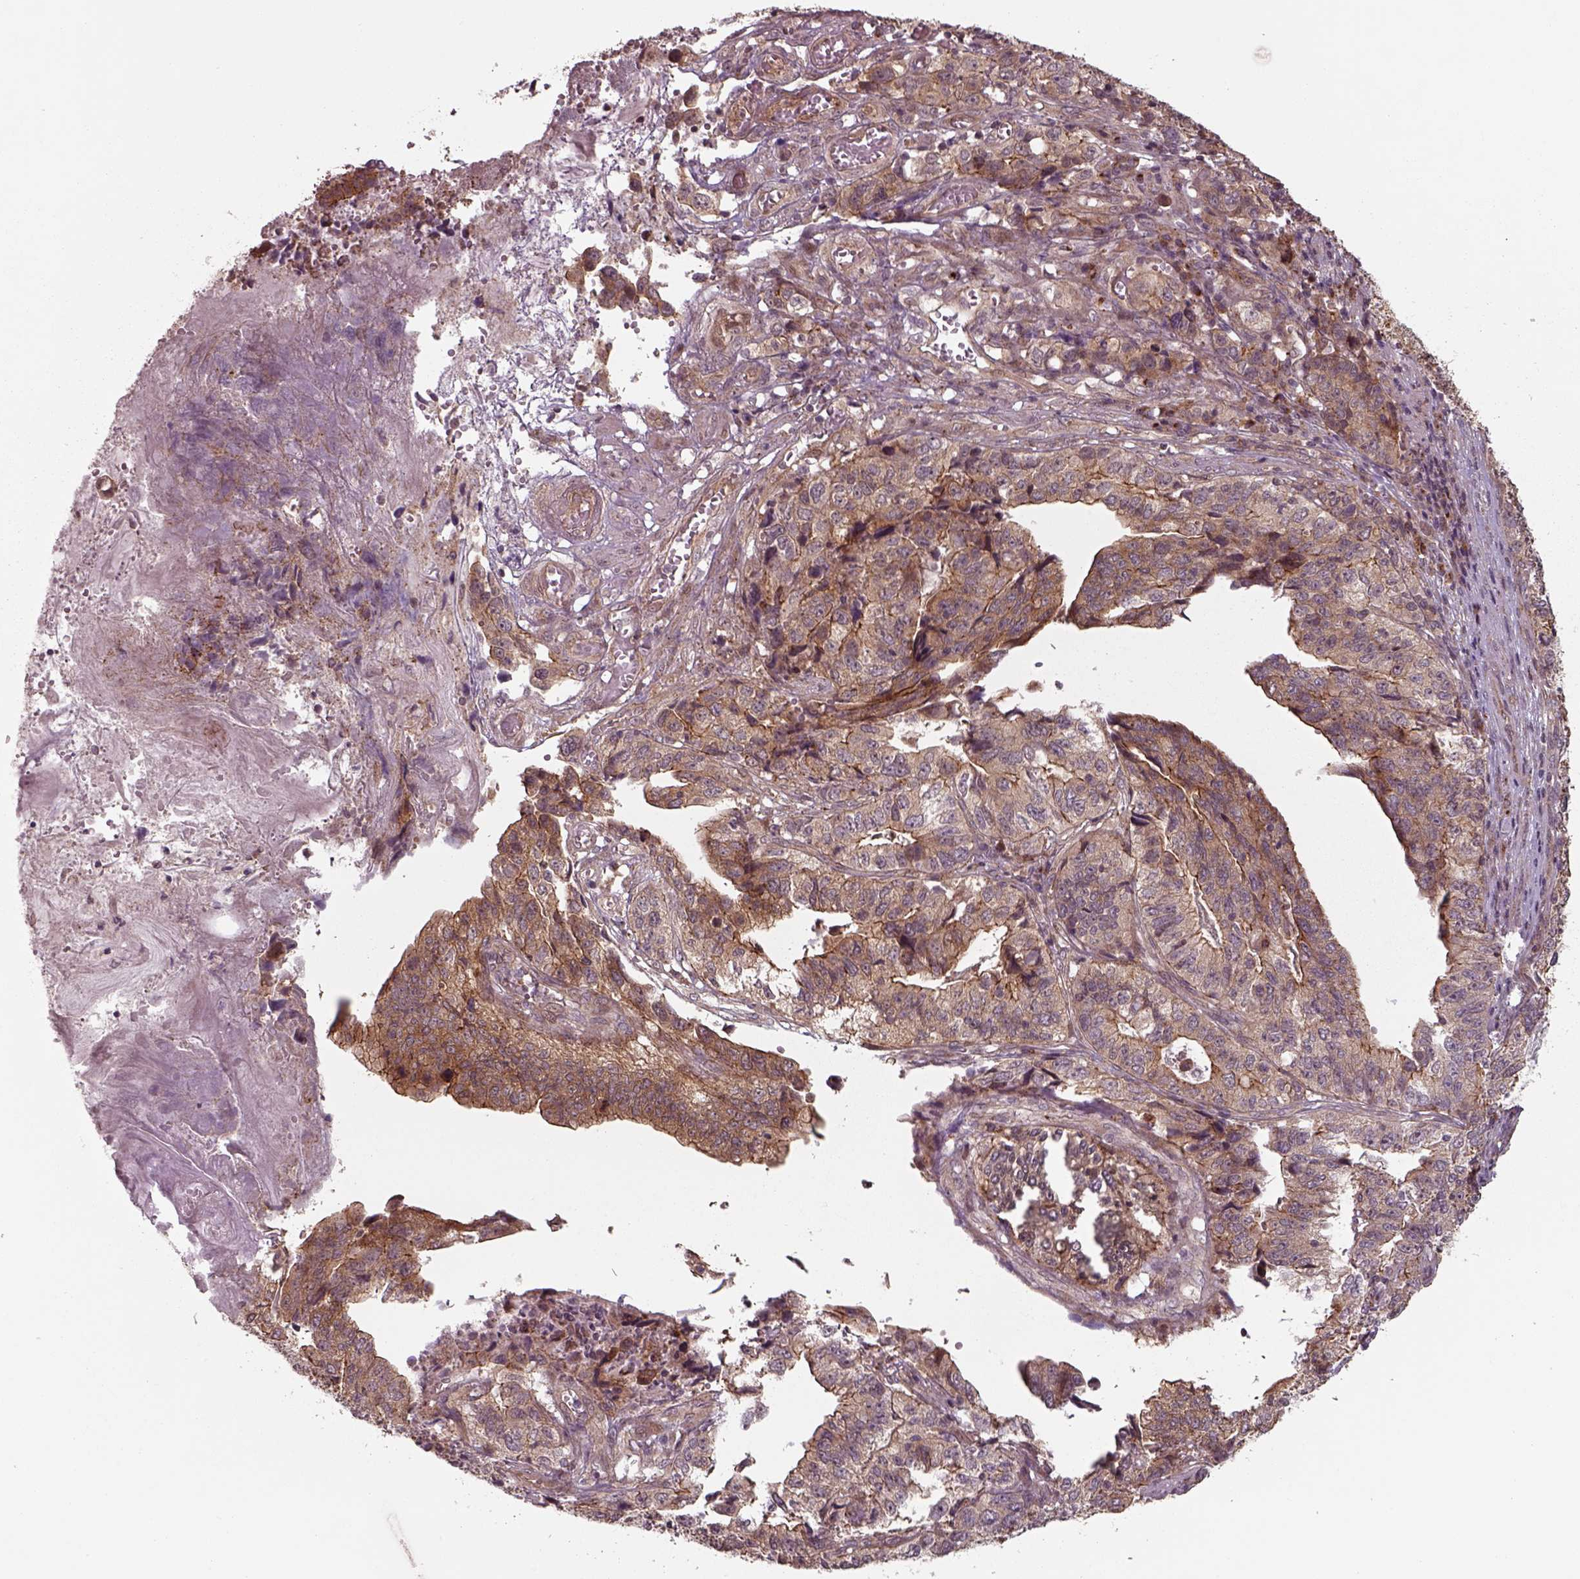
{"staining": {"intensity": "moderate", "quantity": ">75%", "location": "cytoplasmic/membranous"}, "tissue": "stomach cancer", "cell_type": "Tumor cells", "image_type": "cancer", "snomed": [{"axis": "morphology", "description": "Adenocarcinoma, NOS"}, {"axis": "topography", "description": "Stomach, upper"}], "caption": "IHC photomicrograph of neoplastic tissue: stomach cancer (adenocarcinoma) stained using immunohistochemistry (IHC) displays medium levels of moderate protein expression localized specifically in the cytoplasmic/membranous of tumor cells, appearing as a cytoplasmic/membranous brown color.", "gene": "CHMP3", "patient": {"sex": "female", "age": 67}}